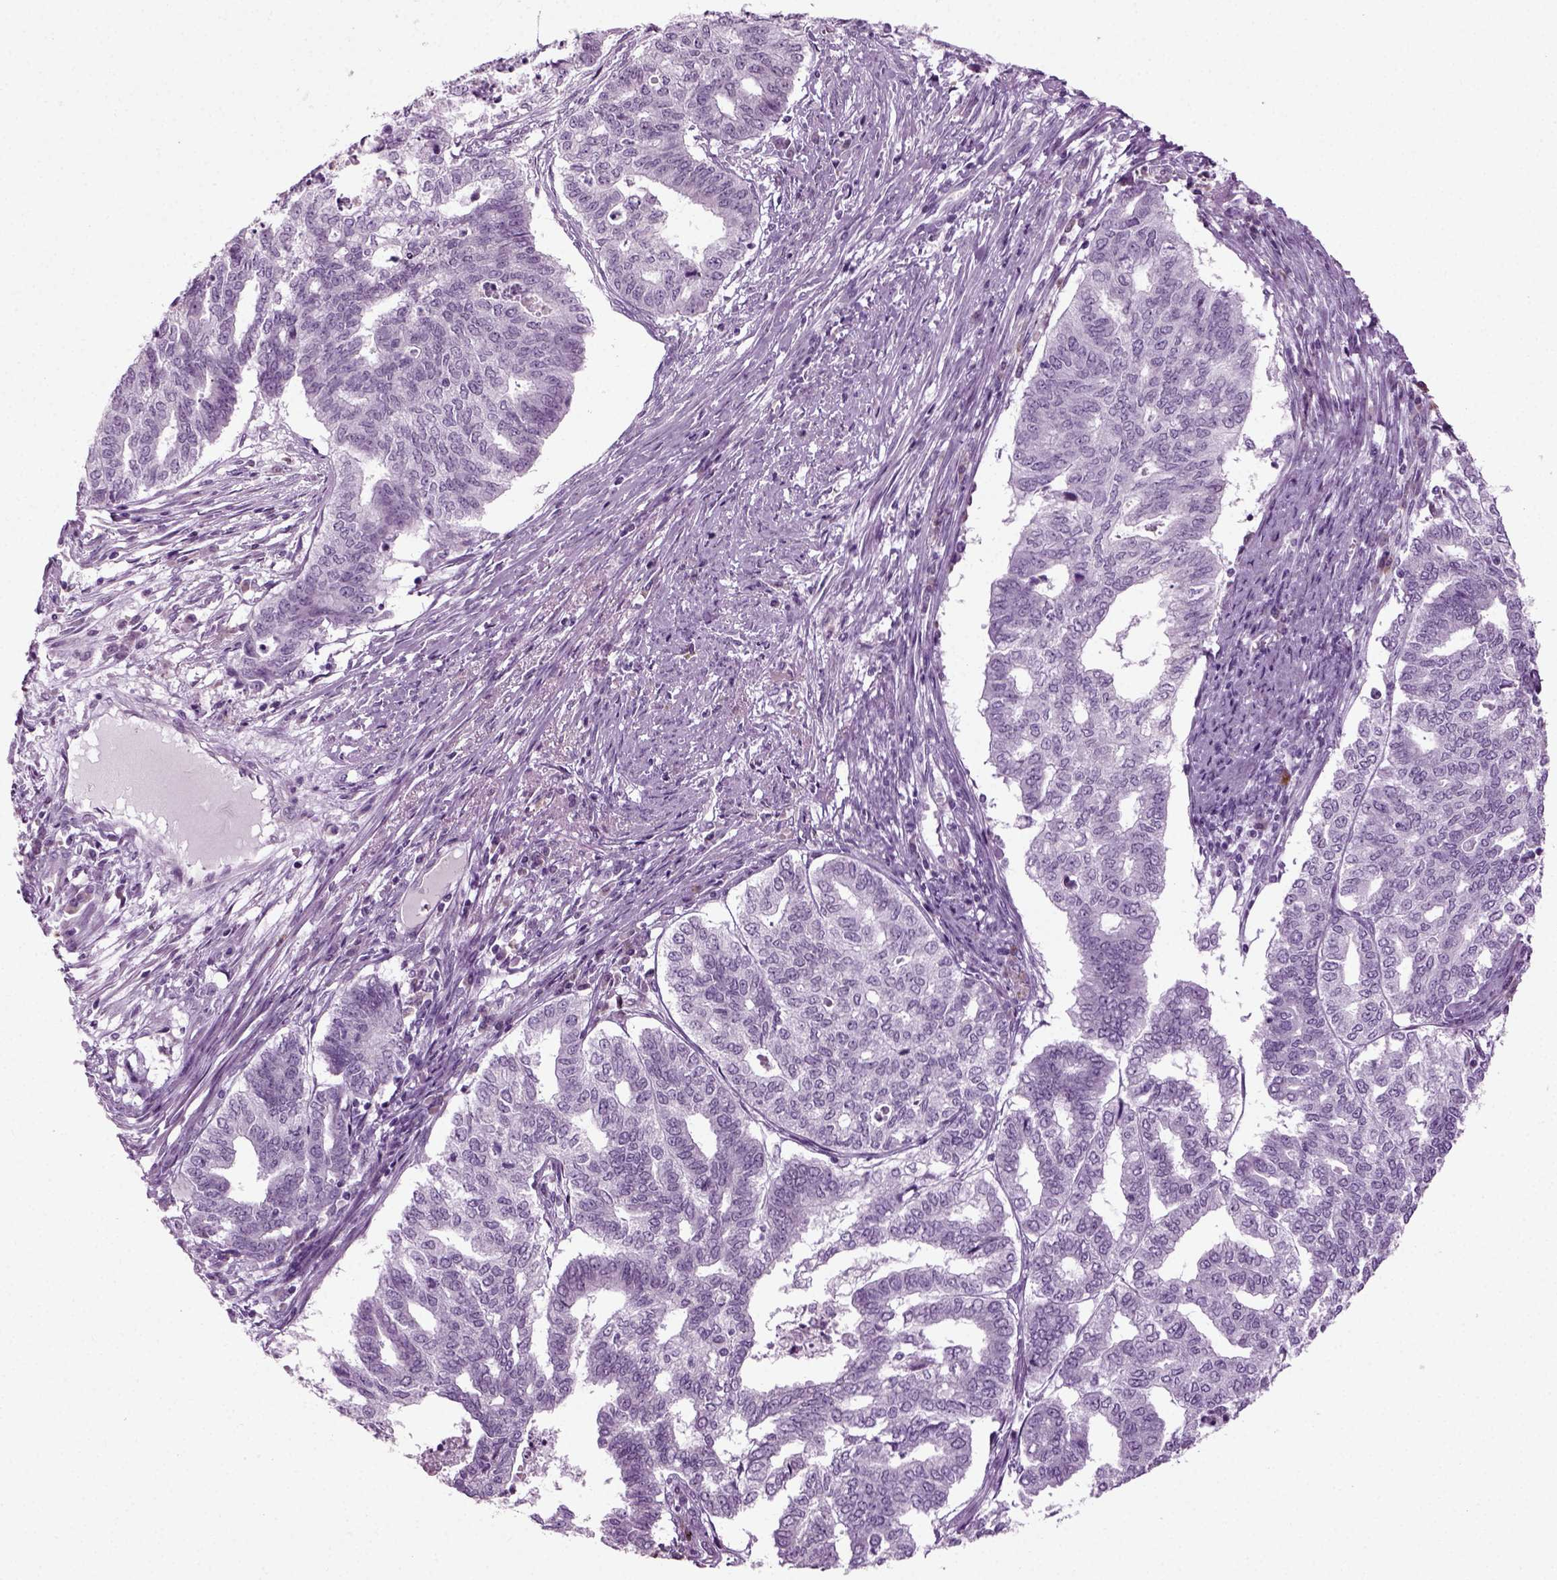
{"staining": {"intensity": "negative", "quantity": "none", "location": "none"}, "tissue": "endometrial cancer", "cell_type": "Tumor cells", "image_type": "cancer", "snomed": [{"axis": "morphology", "description": "Adenocarcinoma, NOS"}, {"axis": "topography", "description": "Endometrium"}], "caption": "IHC histopathology image of neoplastic tissue: endometrial adenocarcinoma stained with DAB reveals no significant protein positivity in tumor cells.", "gene": "PRLH", "patient": {"sex": "female", "age": 79}}